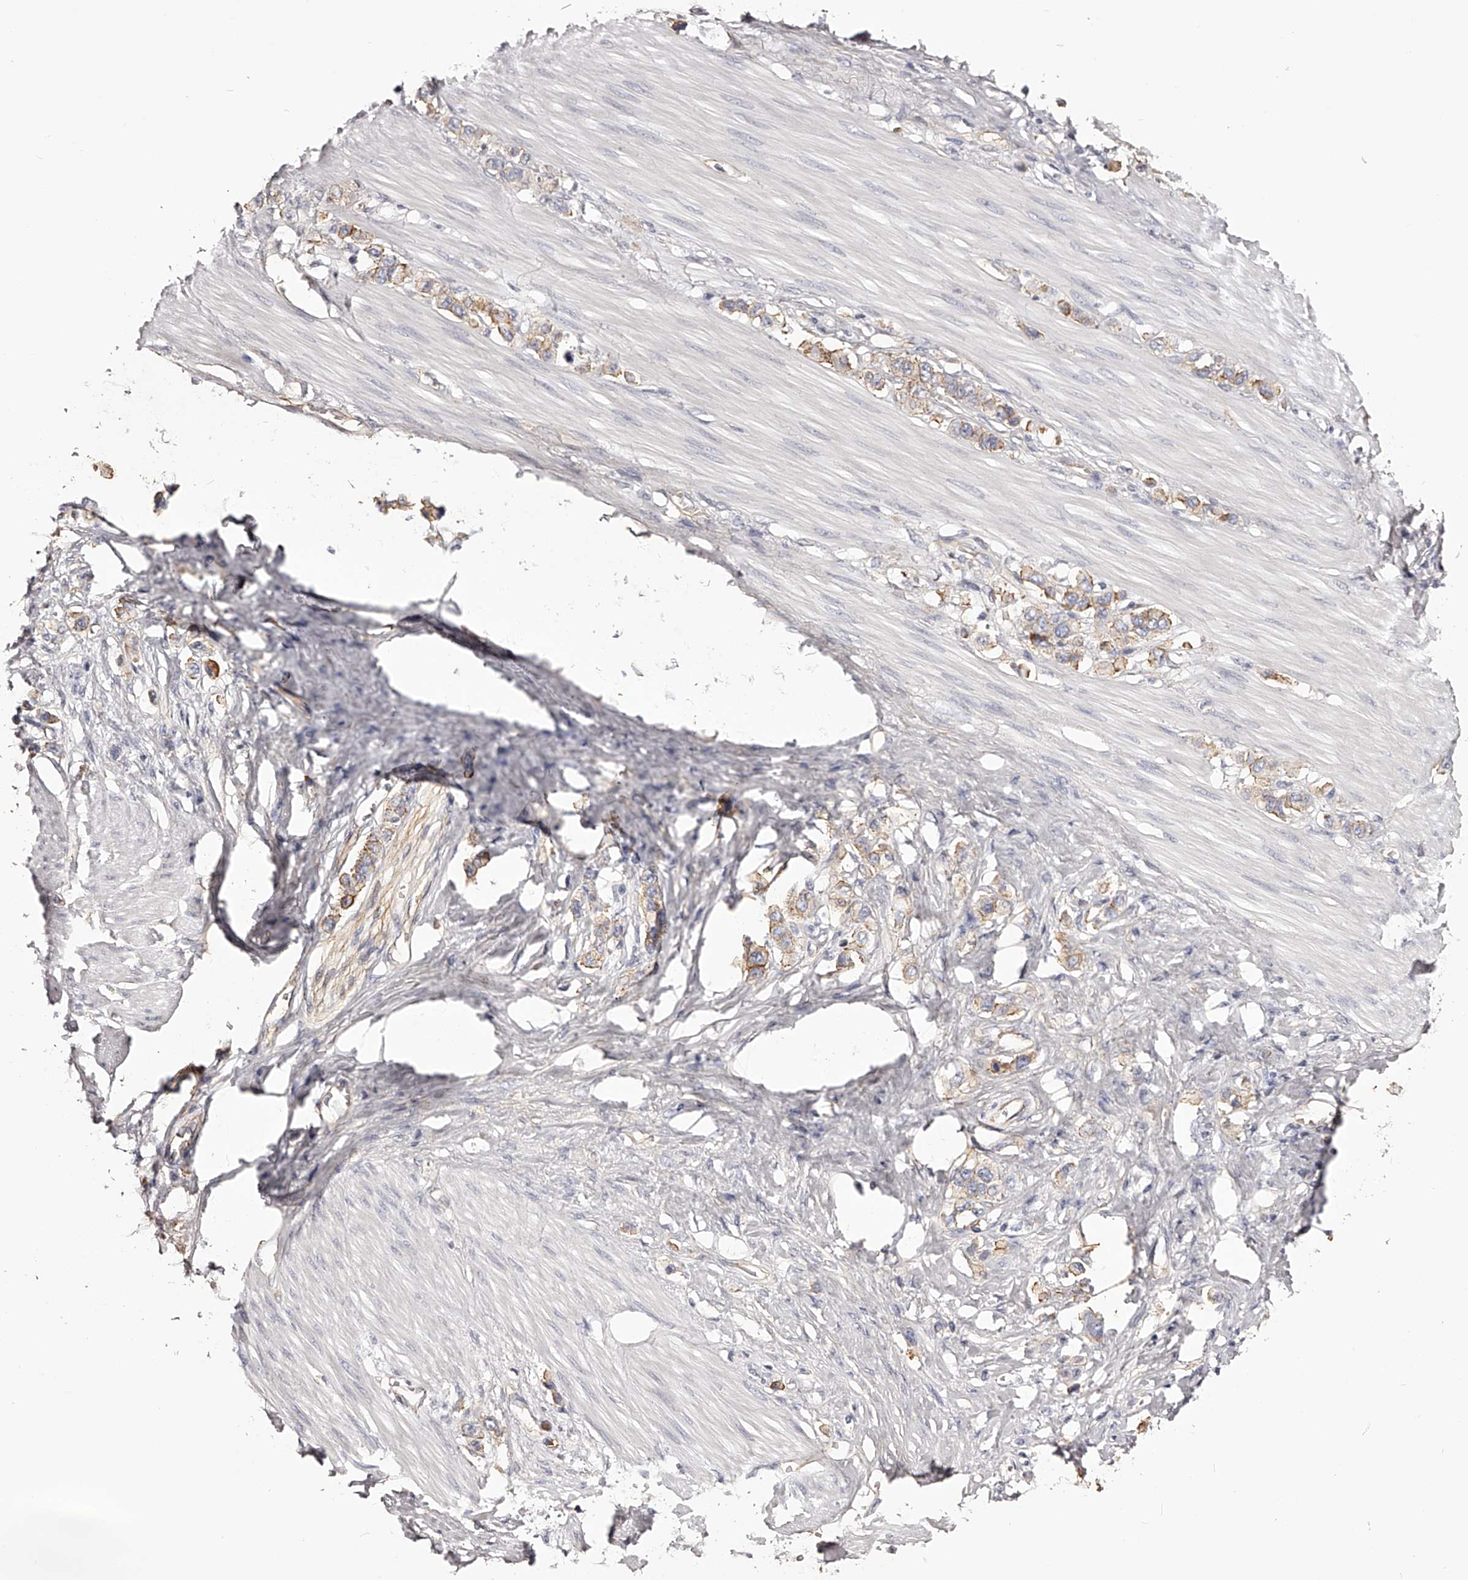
{"staining": {"intensity": "weak", "quantity": ">75%", "location": "cytoplasmic/membranous"}, "tissue": "stomach cancer", "cell_type": "Tumor cells", "image_type": "cancer", "snomed": [{"axis": "morphology", "description": "Adenocarcinoma, NOS"}, {"axis": "topography", "description": "Stomach"}], "caption": "This is an image of immunohistochemistry staining of stomach cancer (adenocarcinoma), which shows weak expression in the cytoplasmic/membranous of tumor cells.", "gene": "LTV1", "patient": {"sex": "female", "age": 65}}